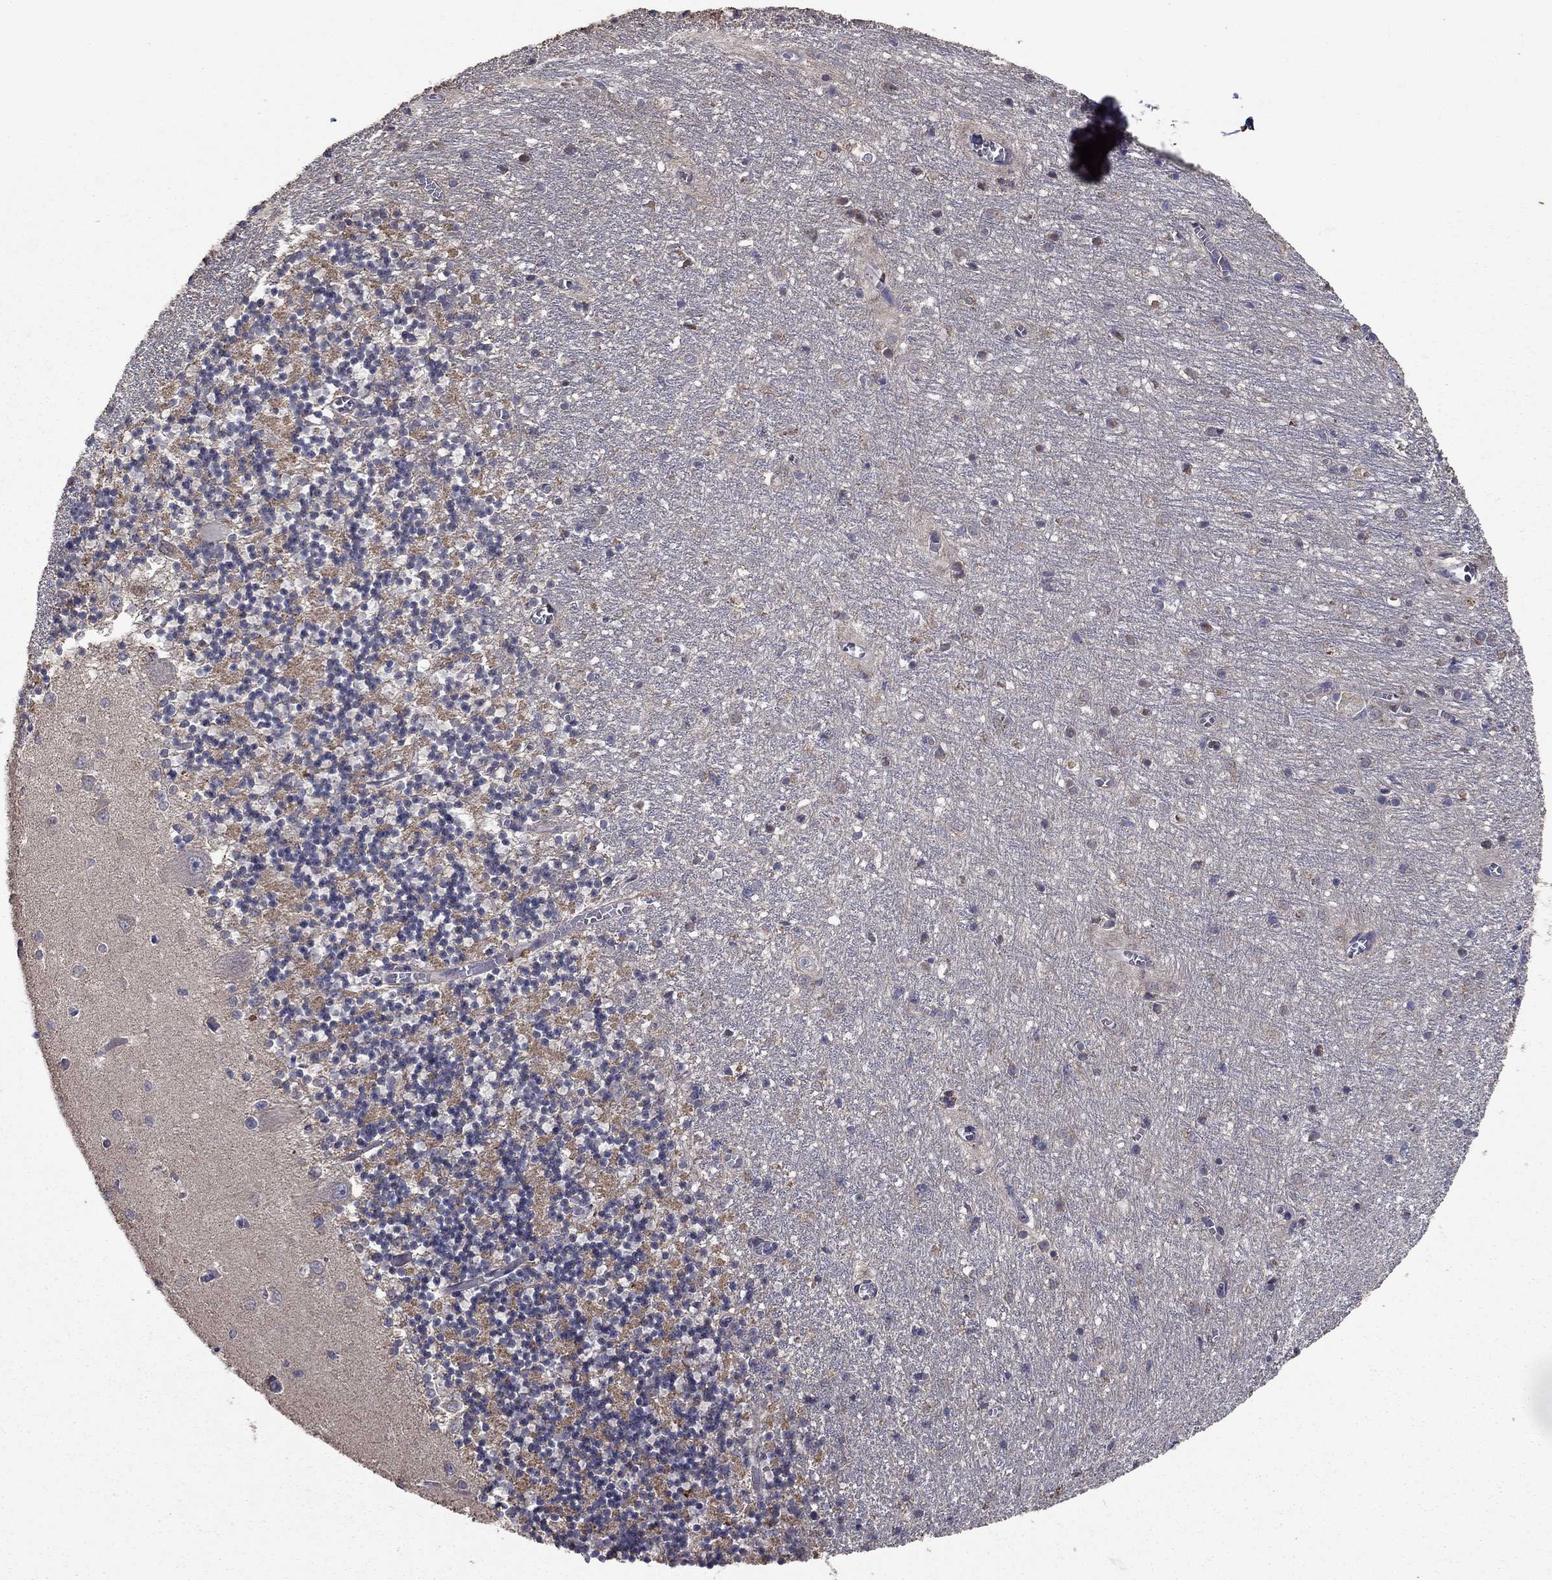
{"staining": {"intensity": "negative", "quantity": "none", "location": "none"}, "tissue": "cerebellum", "cell_type": "Cells in granular layer", "image_type": "normal", "snomed": [{"axis": "morphology", "description": "Normal tissue, NOS"}, {"axis": "topography", "description": "Cerebellum"}], "caption": "Cells in granular layer show no significant protein staining in benign cerebellum. (Stains: DAB (3,3'-diaminobenzidine) immunohistochemistry with hematoxylin counter stain, Microscopy: brightfield microscopy at high magnification).", "gene": "FLT4", "patient": {"sex": "female", "age": 64}}